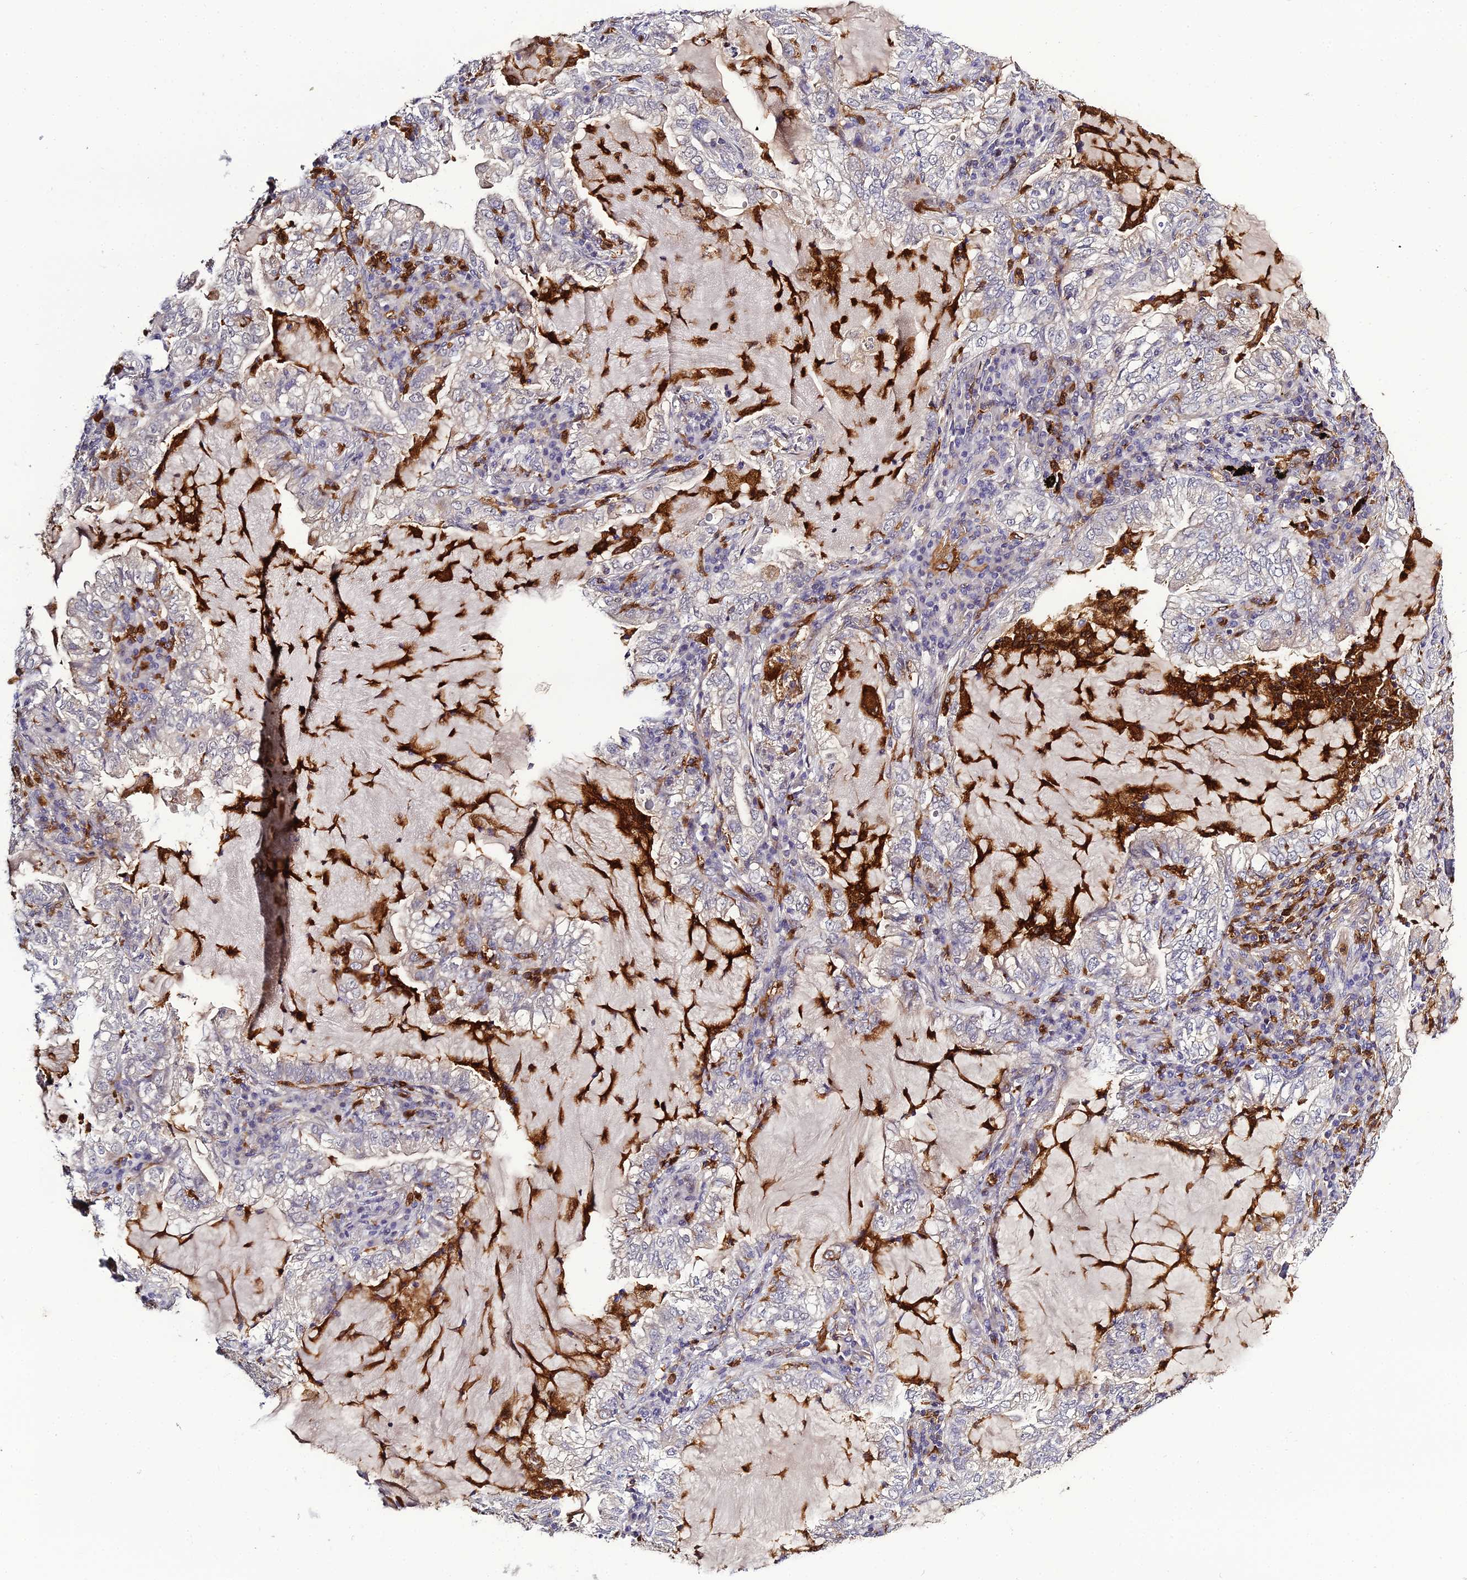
{"staining": {"intensity": "negative", "quantity": "none", "location": "none"}, "tissue": "lung cancer", "cell_type": "Tumor cells", "image_type": "cancer", "snomed": [{"axis": "morphology", "description": "Adenocarcinoma, NOS"}, {"axis": "topography", "description": "Lung"}], "caption": "This micrograph is of lung cancer (adenocarcinoma) stained with immunohistochemistry to label a protein in brown with the nuclei are counter-stained blue. There is no expression in tumor cells. (Brightfield microscopy of DAB IHC at high magnification).", "gene": "IL4I1", "patient": {"sex": "female", "age": 73}}